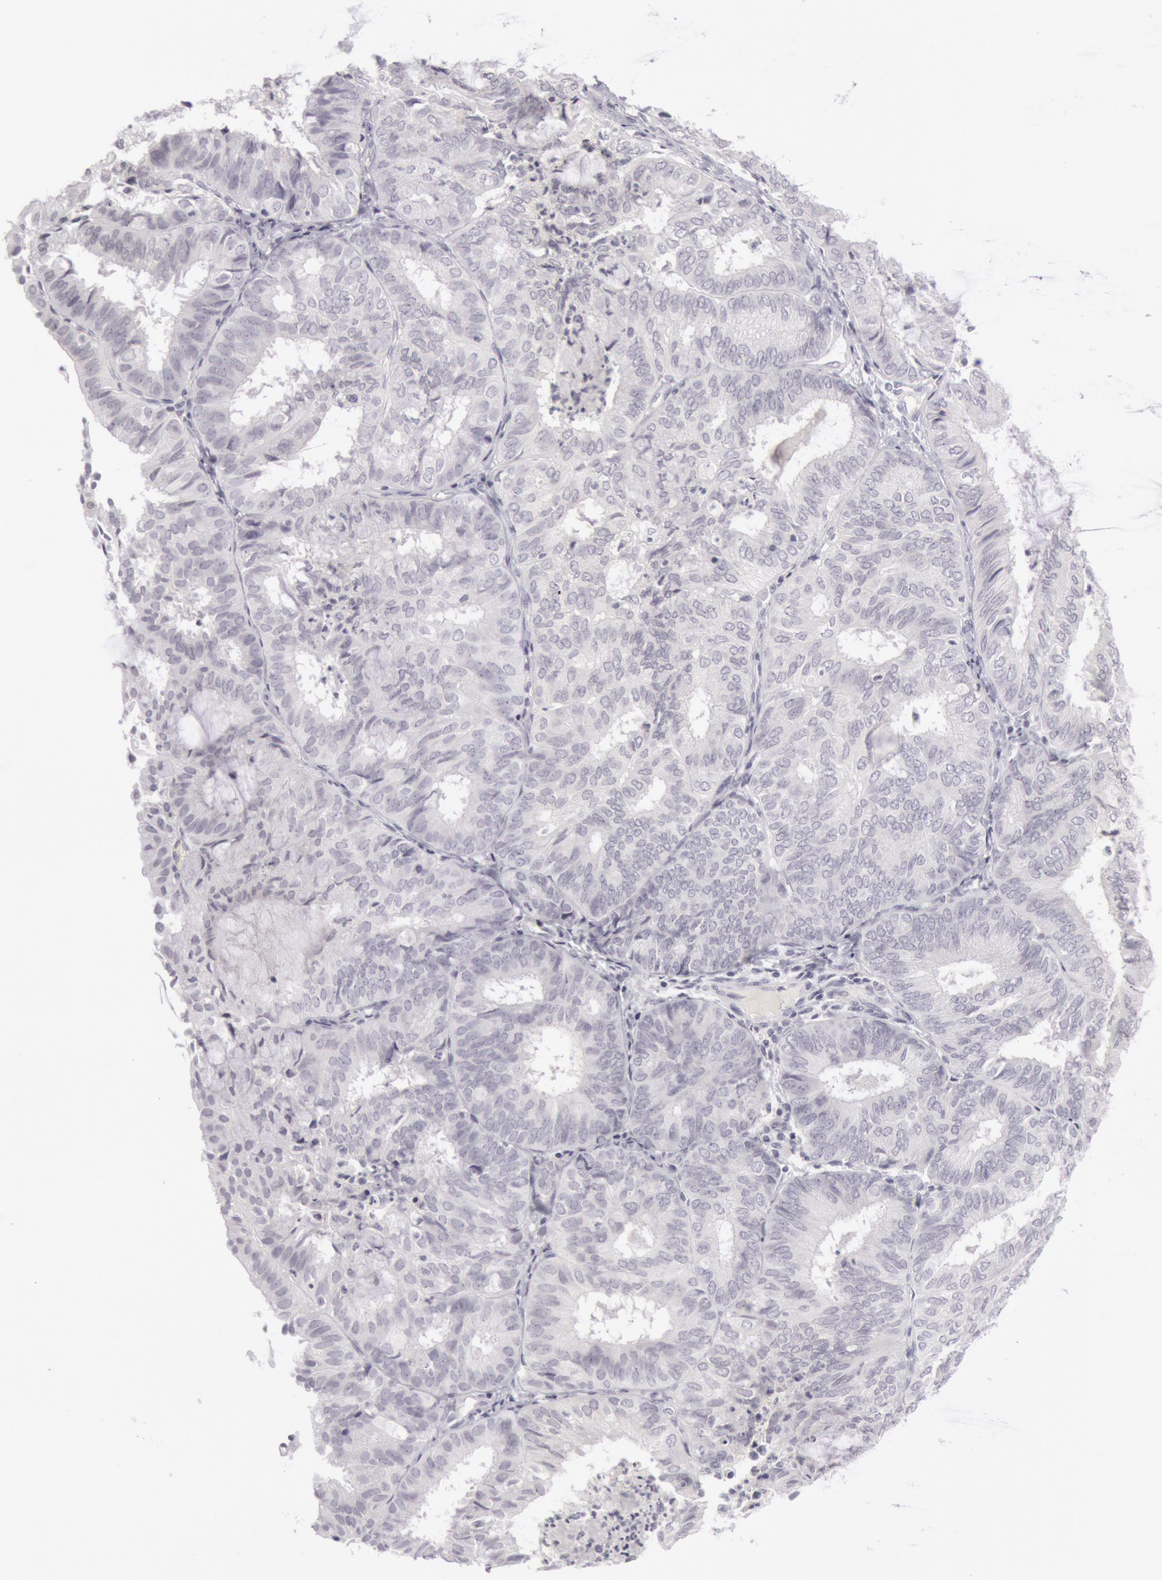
{"staining": {"intensity": "negative", "quantity": "none", "location": "none"}, "tissue": "endometrial cancer", "cell_type": "Tumor cells", "image_type": "cancer", "snomed": [{"axis": "morphology", "description": "Adenocarcinoma, NOS"}, {"axis": "topography", "description": "Endometrium"}], "caption": "Adenocarcinoma (endometrial) was stained to show a protein in brown. There is no significant positivity in tumor cells.", "gene": "KRT16", "patient": {"sex": "female", "age": 59}}